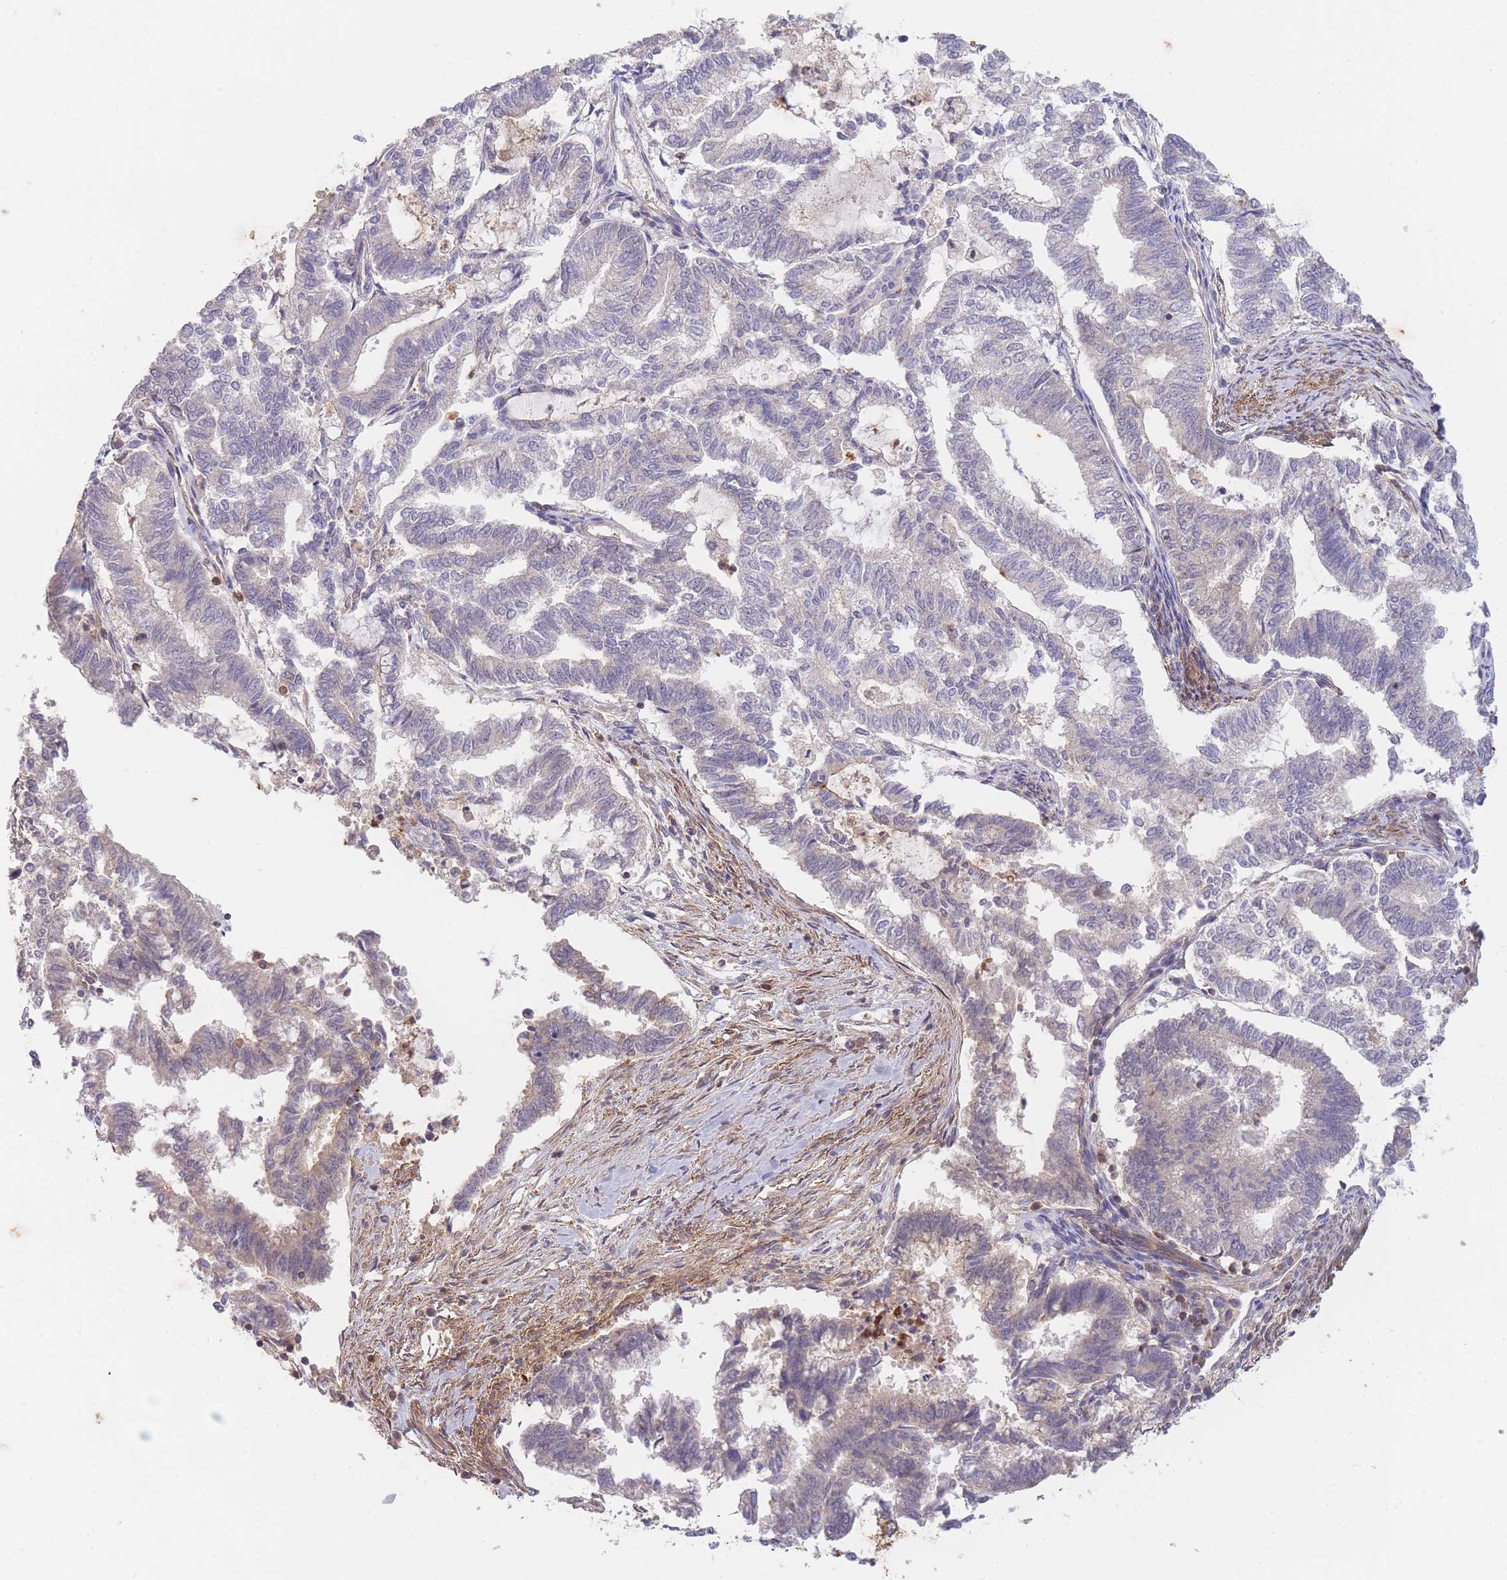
{"staining": {"intensity": "negative", "quantity": "none", "location": "none"}, "tissue": "endometrial cancer", "cell_type": "Tumor cells", "image_type": "cancer", "snomed": [{"axis": "morphology", "description": "Adenocarcinoma, NOS"}, {"axis": "topography", "description": "Endometrium"}], "caption": "Protein analysis of endometrial adenocarcinoma exhibits no significant expression in tumor cells. (DAB immunohistochemistry, high magnification).", "gene": "ST8SIA4", "patient": {"sex": "female", "age": 79}}